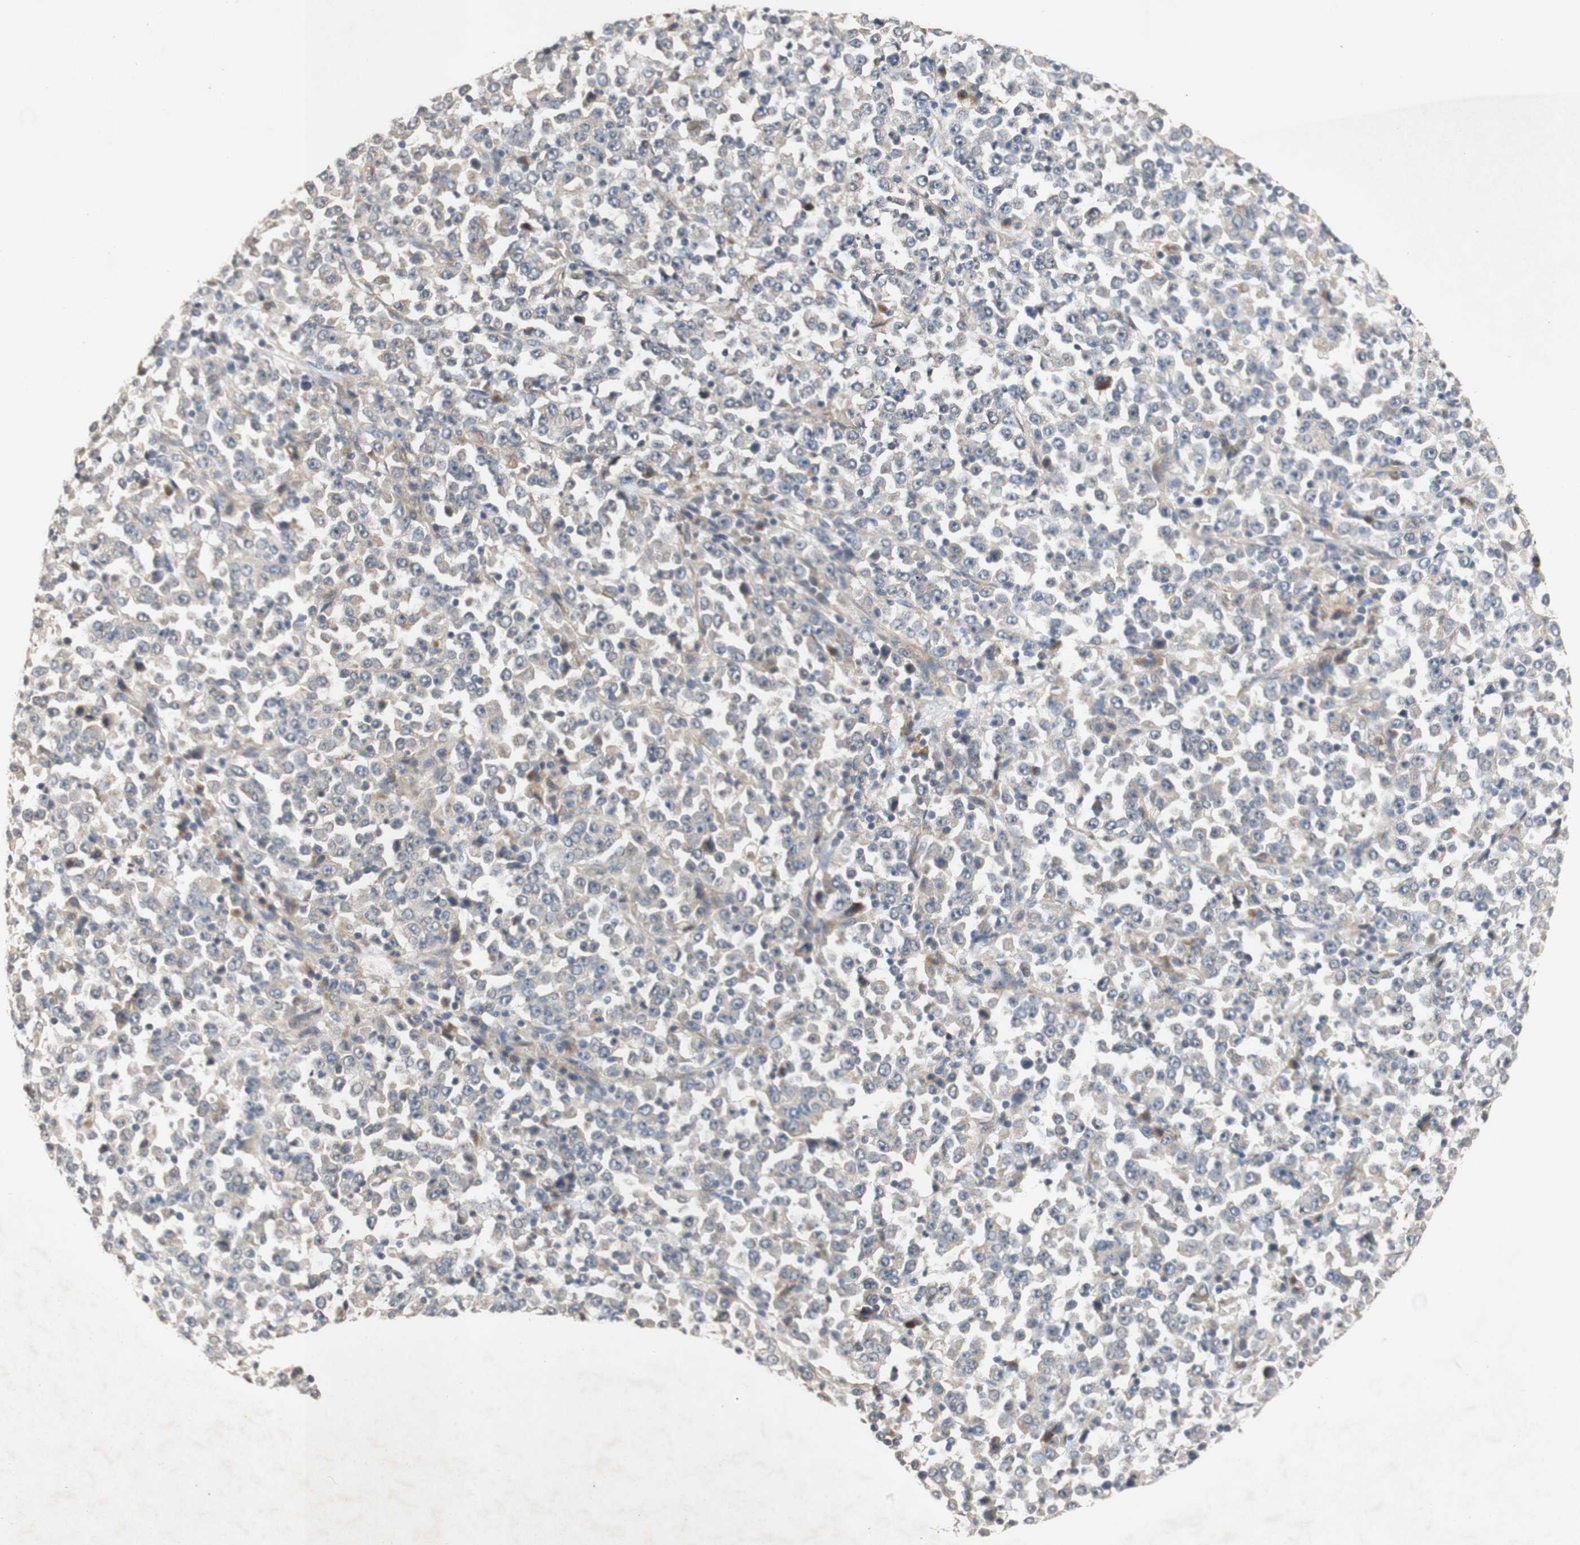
{"staining": {"intensity": "weak", "quantity": ">75%", "location": "cytoplasmic/membranous"}, "tissue": "stomach cancer", "cell_type": "Tumor cells", "image_type": "cancer", "snomed": [{"axis": "morphology", "description": "Normal tissue, NOS"}, {"axis": "morphology", "description": "Adenocarcinoma, NOS"}, {"axis": "topography", "description": "Stomach, upper"}, {"axis": "topography", "description": "Stomach"}], "caption": "Adenocarcinoma (stomach) stained with DAB (3,3'-diaminobenzidine) immunohistochemistry (IHC) exhibits low levels of weak cytoplasmic/membranous positivity in about >75% of tumor cells. (DAB IHC with brightfield microscopy, high magnification).", "gene": "PIN1", "patient": {"sex": "male", "age": 59}}